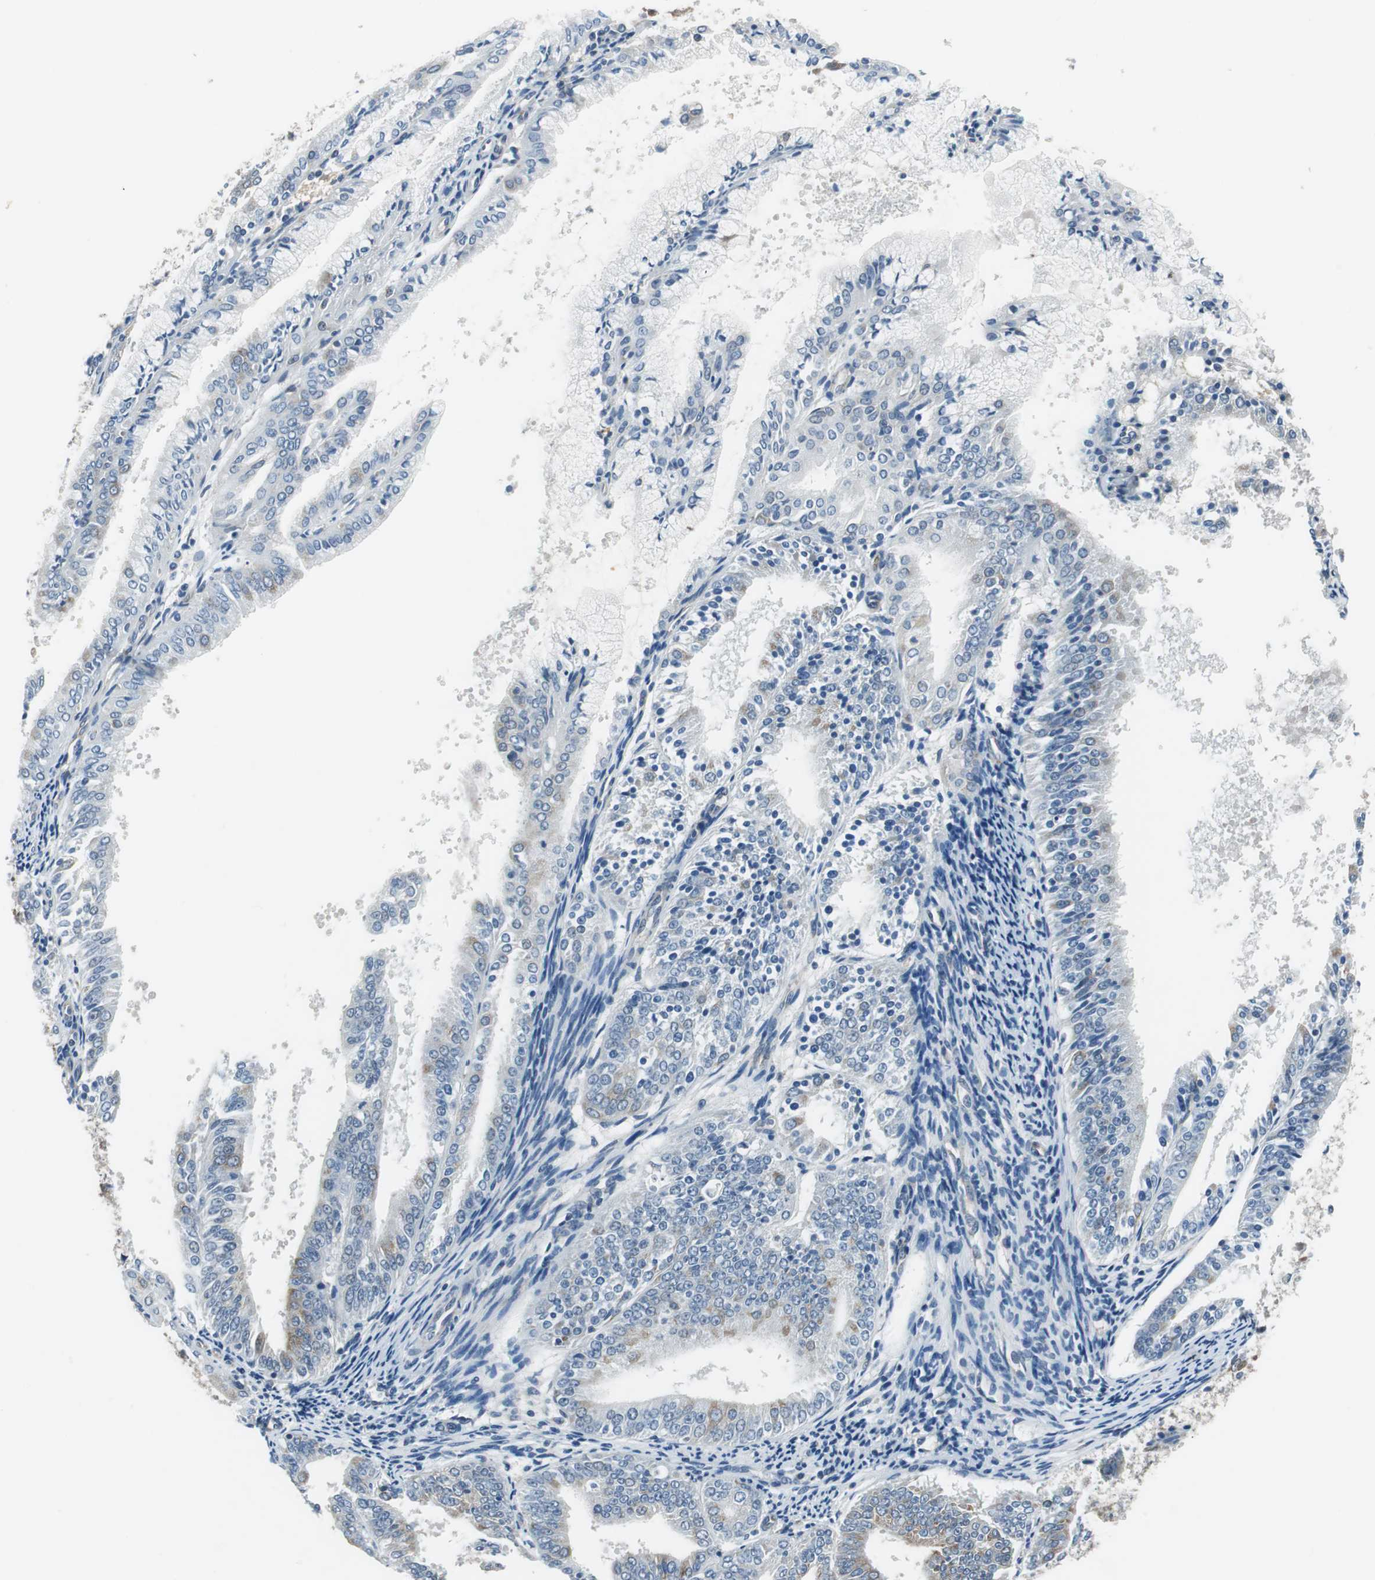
{"staining": {"intensity": "weak", "quantity": "<25%", "location": "cytoplasmic/membranous"}, "tissue": "endometrial cancer", "cell_type": "Tumor cells", "image_type": "cancer", "snomed": [{"axis": "morphology", "description": "Adenocarcinoma, NOS"}, {"axis": "topography", "description": "Endometrium"}], "caption": "IHC micrograph of human endometrial adenocarcinoma stained for a protein (brown), which shows no staining in tumor cells.", "gene": "PLAA", "patient": {"sex": "female", "age": 63}}